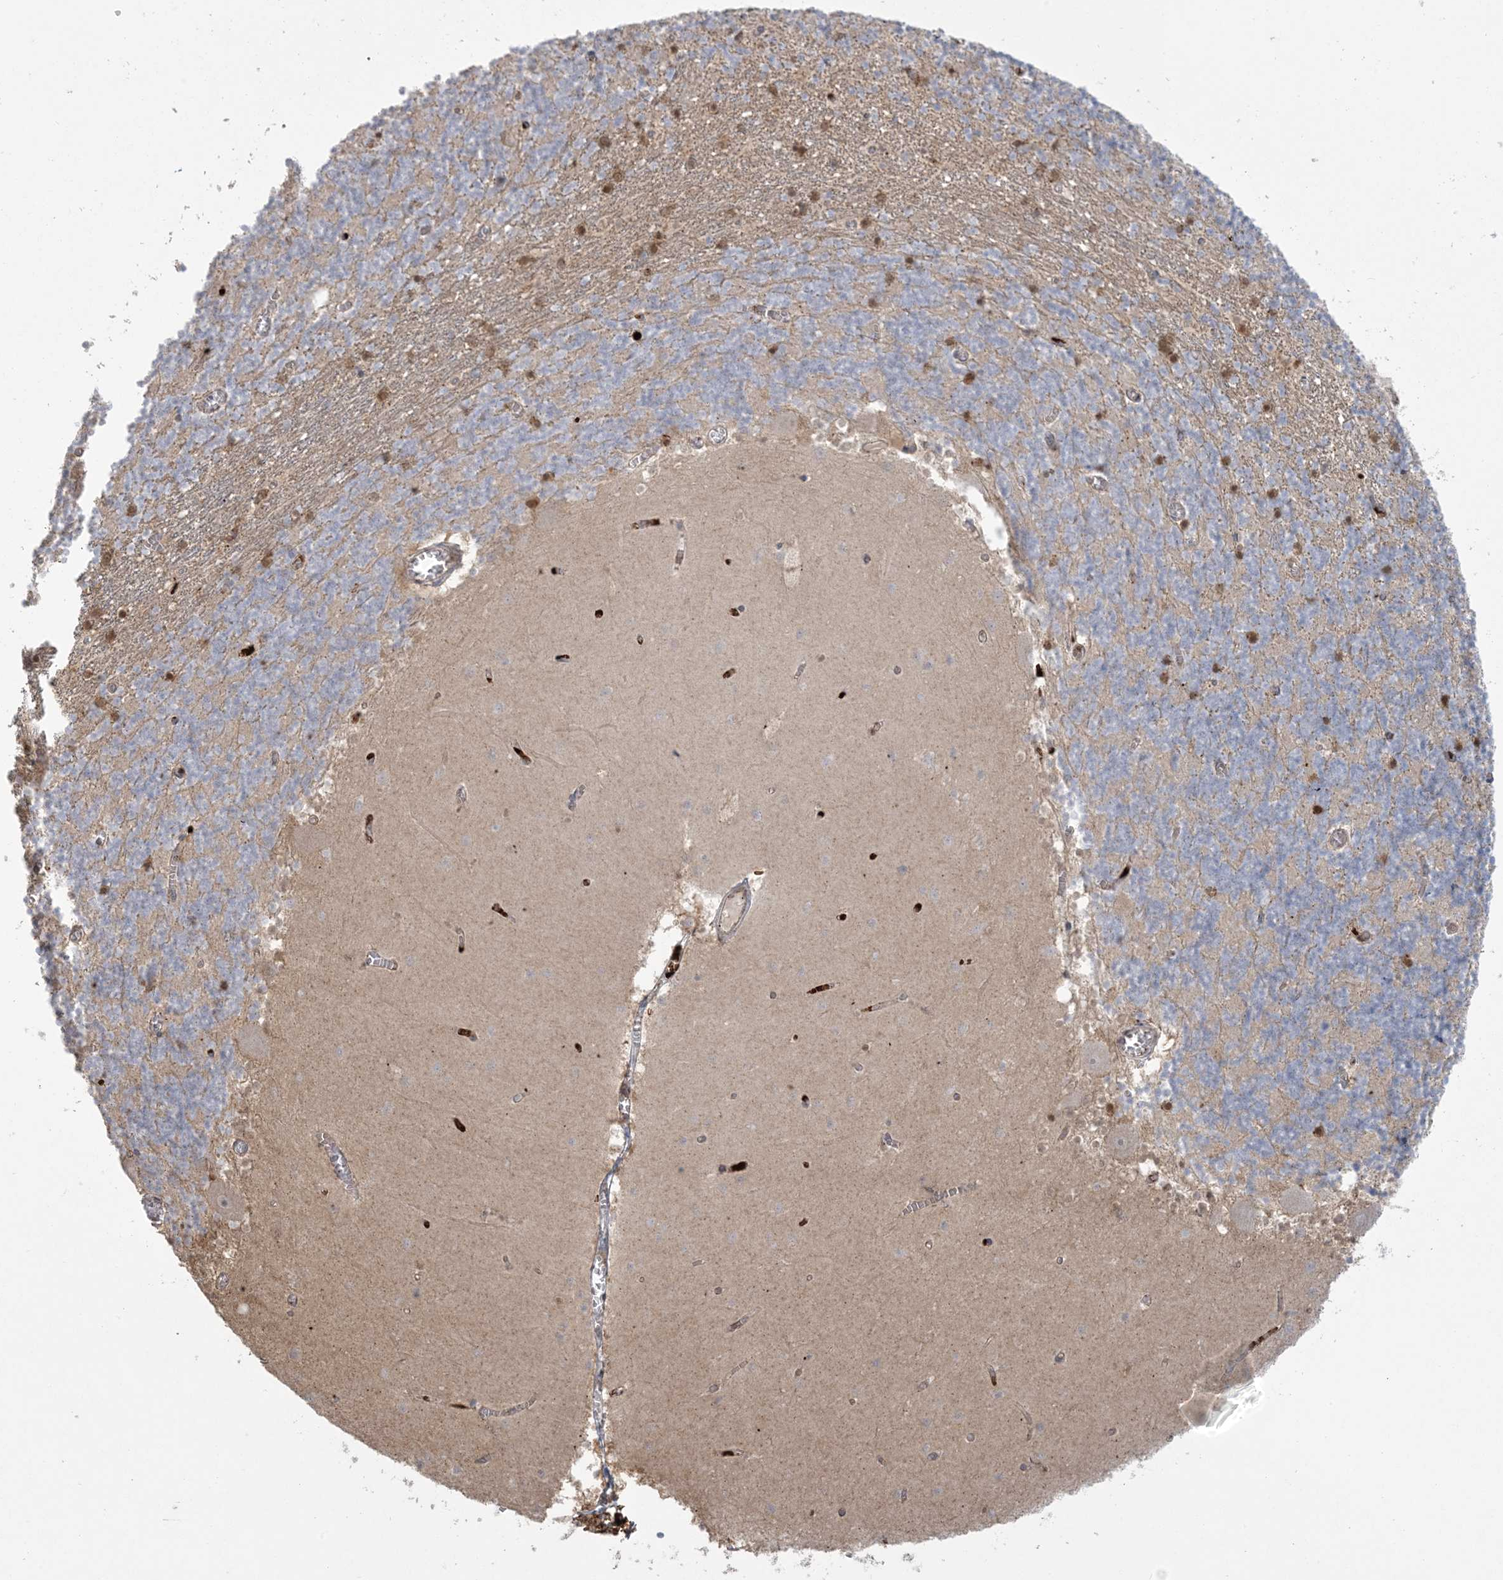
{"staining": {"intensity": "moderate", "quantity": "<25%", "location": "nuclear"}, "tissue": "cerebellum", "cell_type": "Cells in granular layer", "image_type": "normal", "snomed": [{"axis": "morphology", "description": "Normal tissue, NOS"}, {"axis": "topography", "description": "Cerebellum"}], "caption": "Immunohistochemical staining of benign human cerebellum displays low levels of moderate nuclear staining in about <25% of cells in granular layer.", "gene": "ABCF3", "patient": {"sex": "female", "age": 28}}